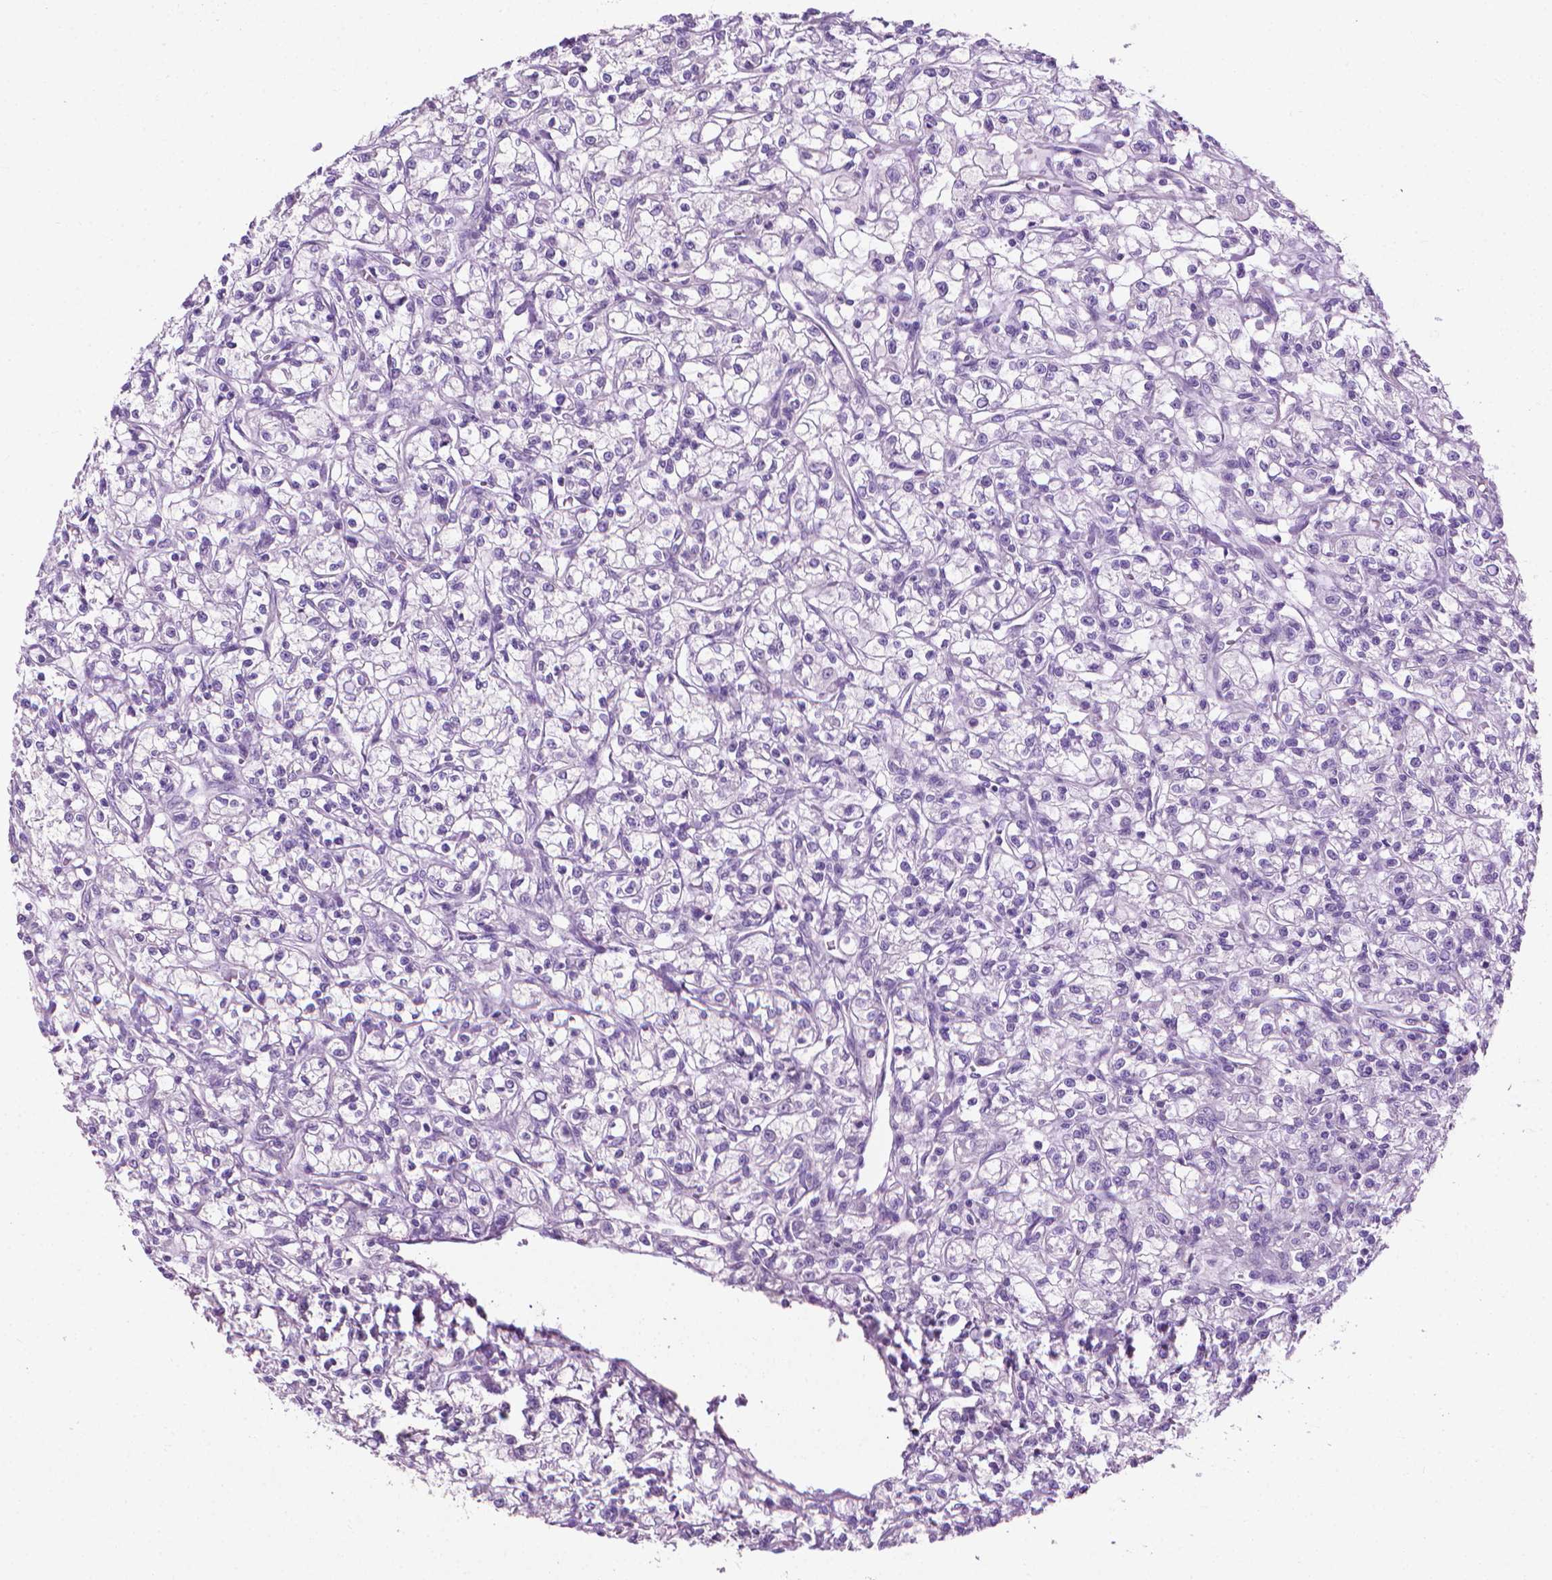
{"staining": {"intensity": "negative", "quantity": "none", "location": "none"}, "tissue": "renal cancer", "cell_type": "Tumor cells", "image_type": "cancer", "snomed": [{"axis": "morphology", "description": "Adenocarcinoma, NOS"}, {"axis": "topography", "description": "Kidney"}], "caption": "A high-resolution histopathology image shows immunohistochemistry staining of renal cancer, which displays no significant expression in tumor cells.", "gene": "KRT73", "patient": {"sex": "female", "age": 59}}